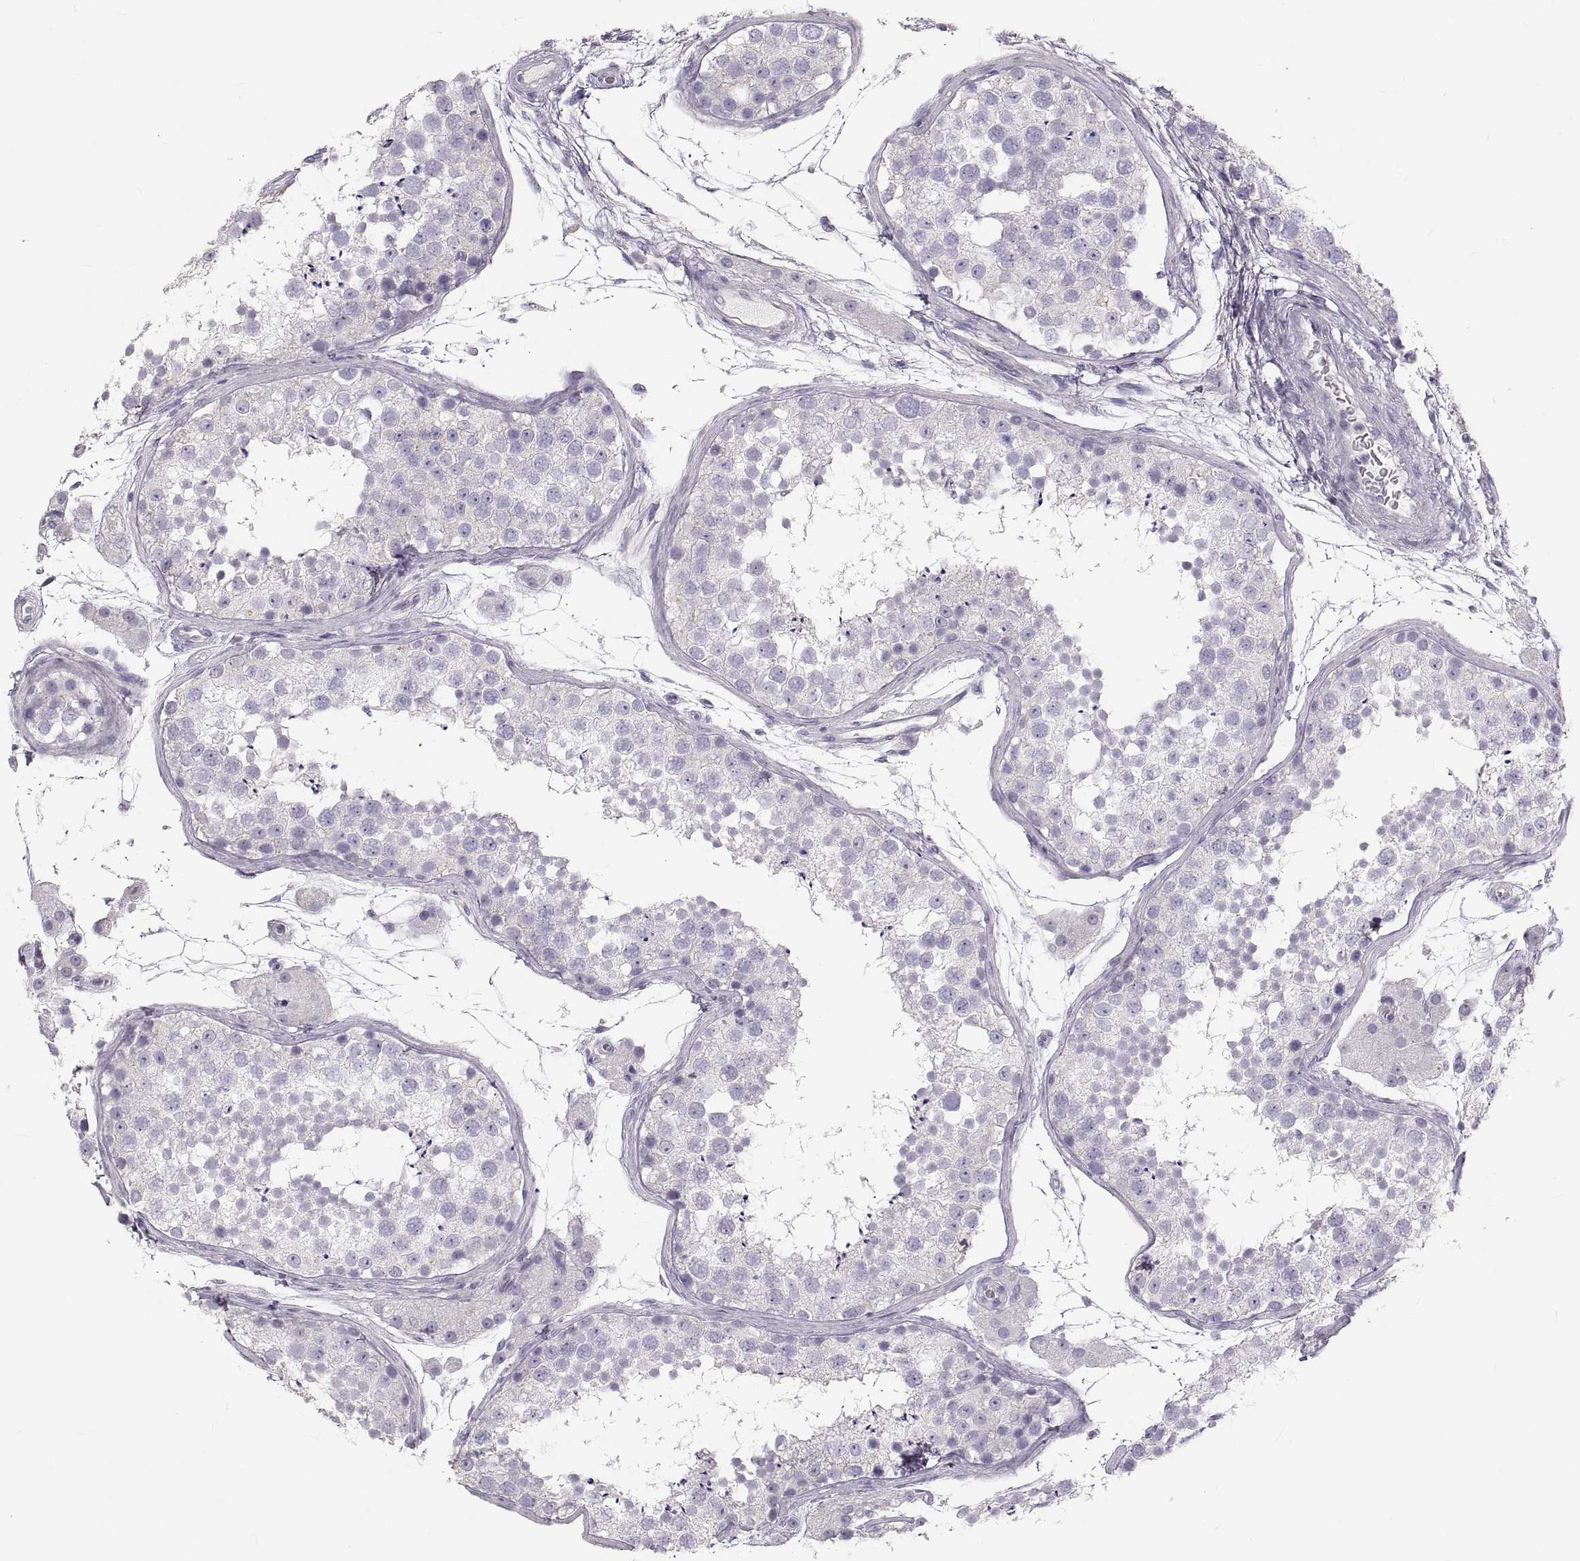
{"staining": {"intensity": "negative", "quantity": "none", "location": "none"}, "tissue": "testis", "cell_type": "Cells in seminiferous ducts", "image_type": "normal", "snomed": [{"axis": "morphology", "description": "Normal tissue, NOS"}, {"axis": "topography", "description": "Testis"}], "caption": "DAB (3,3'-diaminobenzidine) immunohistochemical staining of normal testis demonstrates no significant positivity in cells in seminiferous ducts.", "gene": "RUNDC3A", "patient": {"sex": "male", "age": 41}}